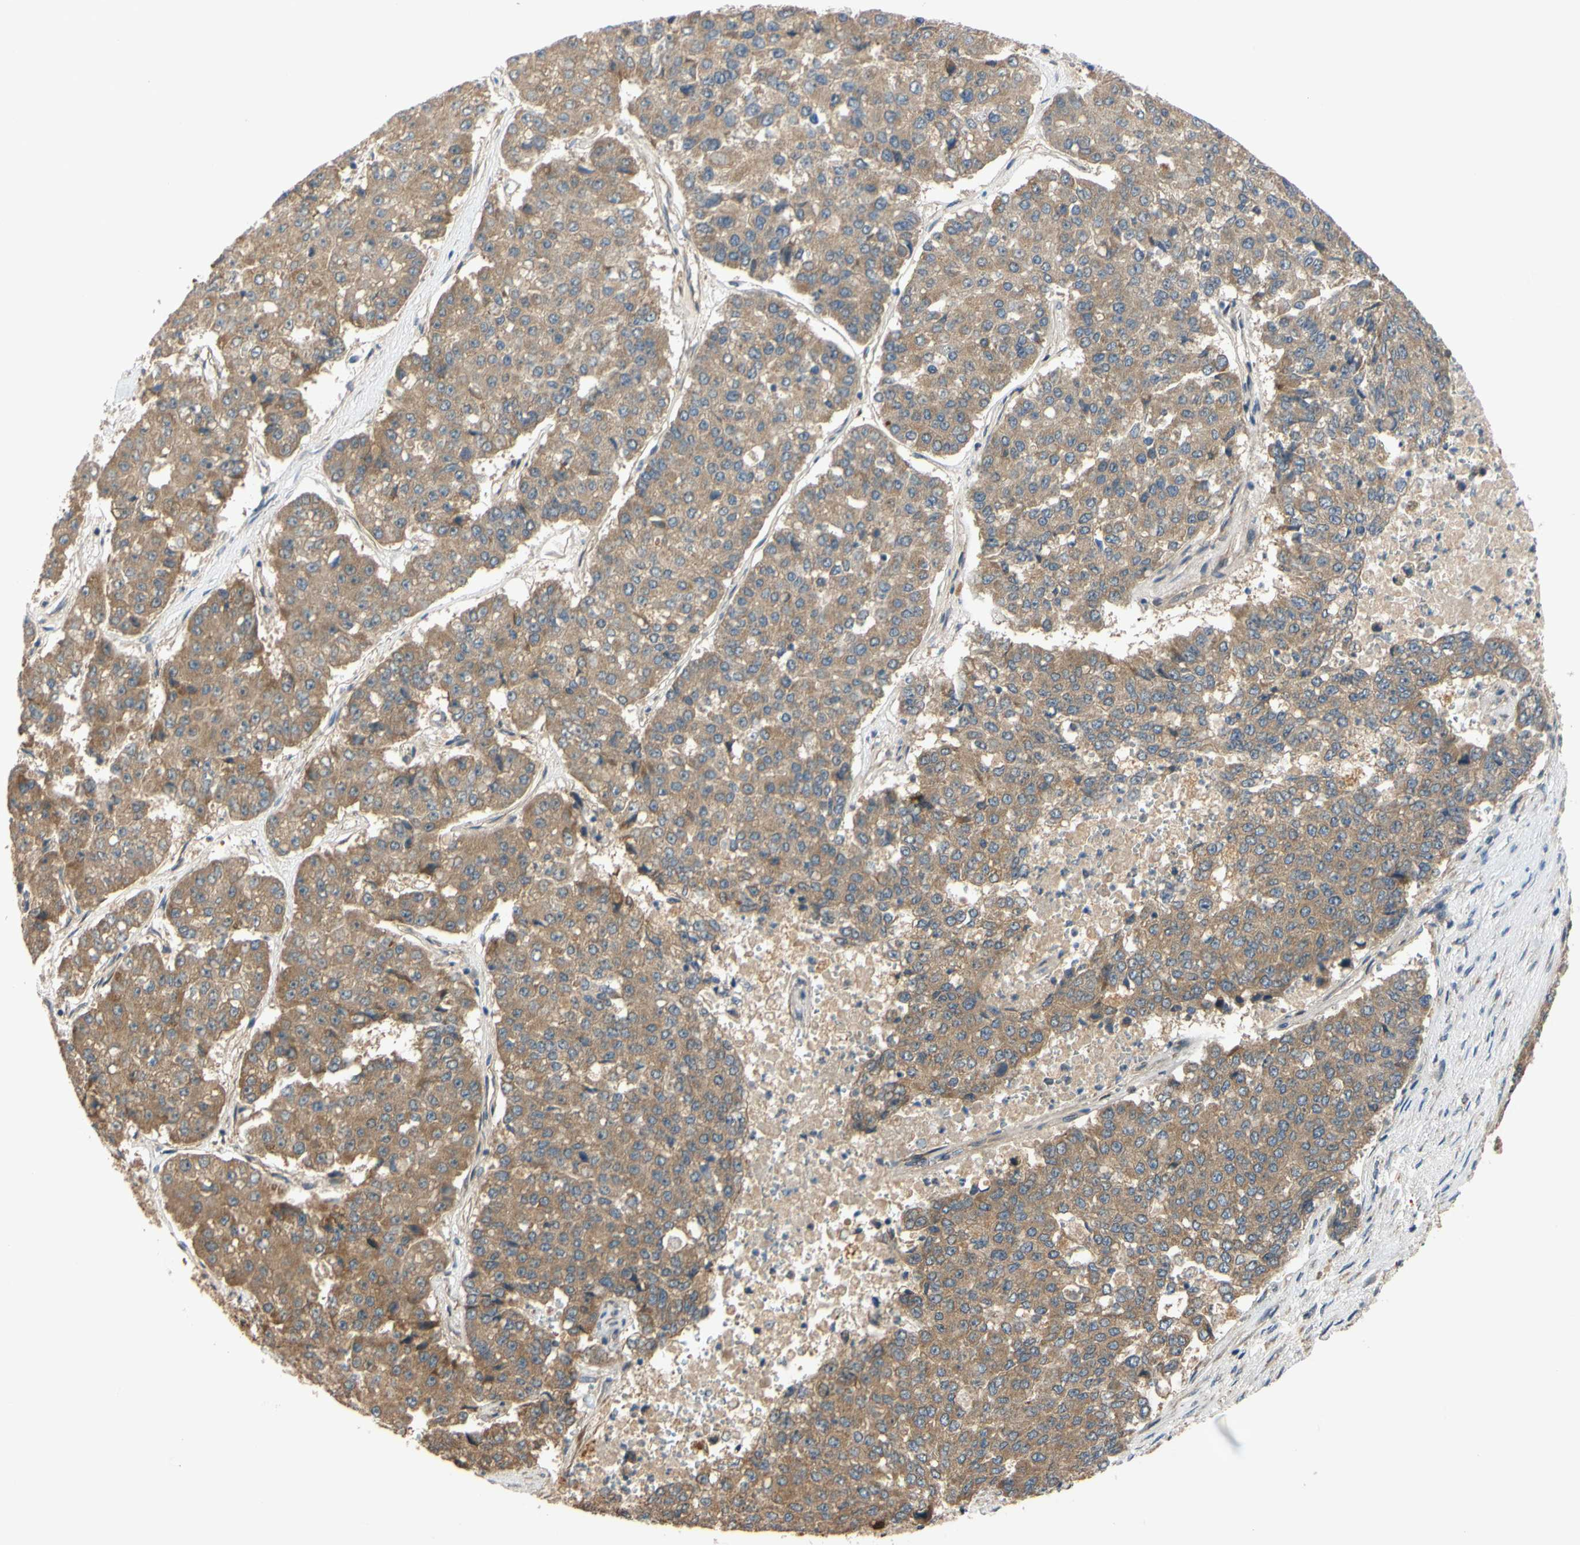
{"staining": {"intensity": "moderate", "quantity": ">75%", "location": "cytoplasmic/membranous"}, "tissue": "pancreatic cancer", "cell_type": "Tumor cells", "image_type": "cancer", "snomed": [{"axis": "morphology", "description": "Adenocarcinoma, NOS"}, {"axis": "topography", "description": "Pancreas"}], "caption": "Immunohistochemical staining of human pancreatic cancer (adenocarcinoma) exhibits medium levels of moderate cytoplasmic/membranous protein expression in approximately >75% of tumor cells.", "gene": "MBTPS2", "patient": {"sex": "male", "age": 50}}